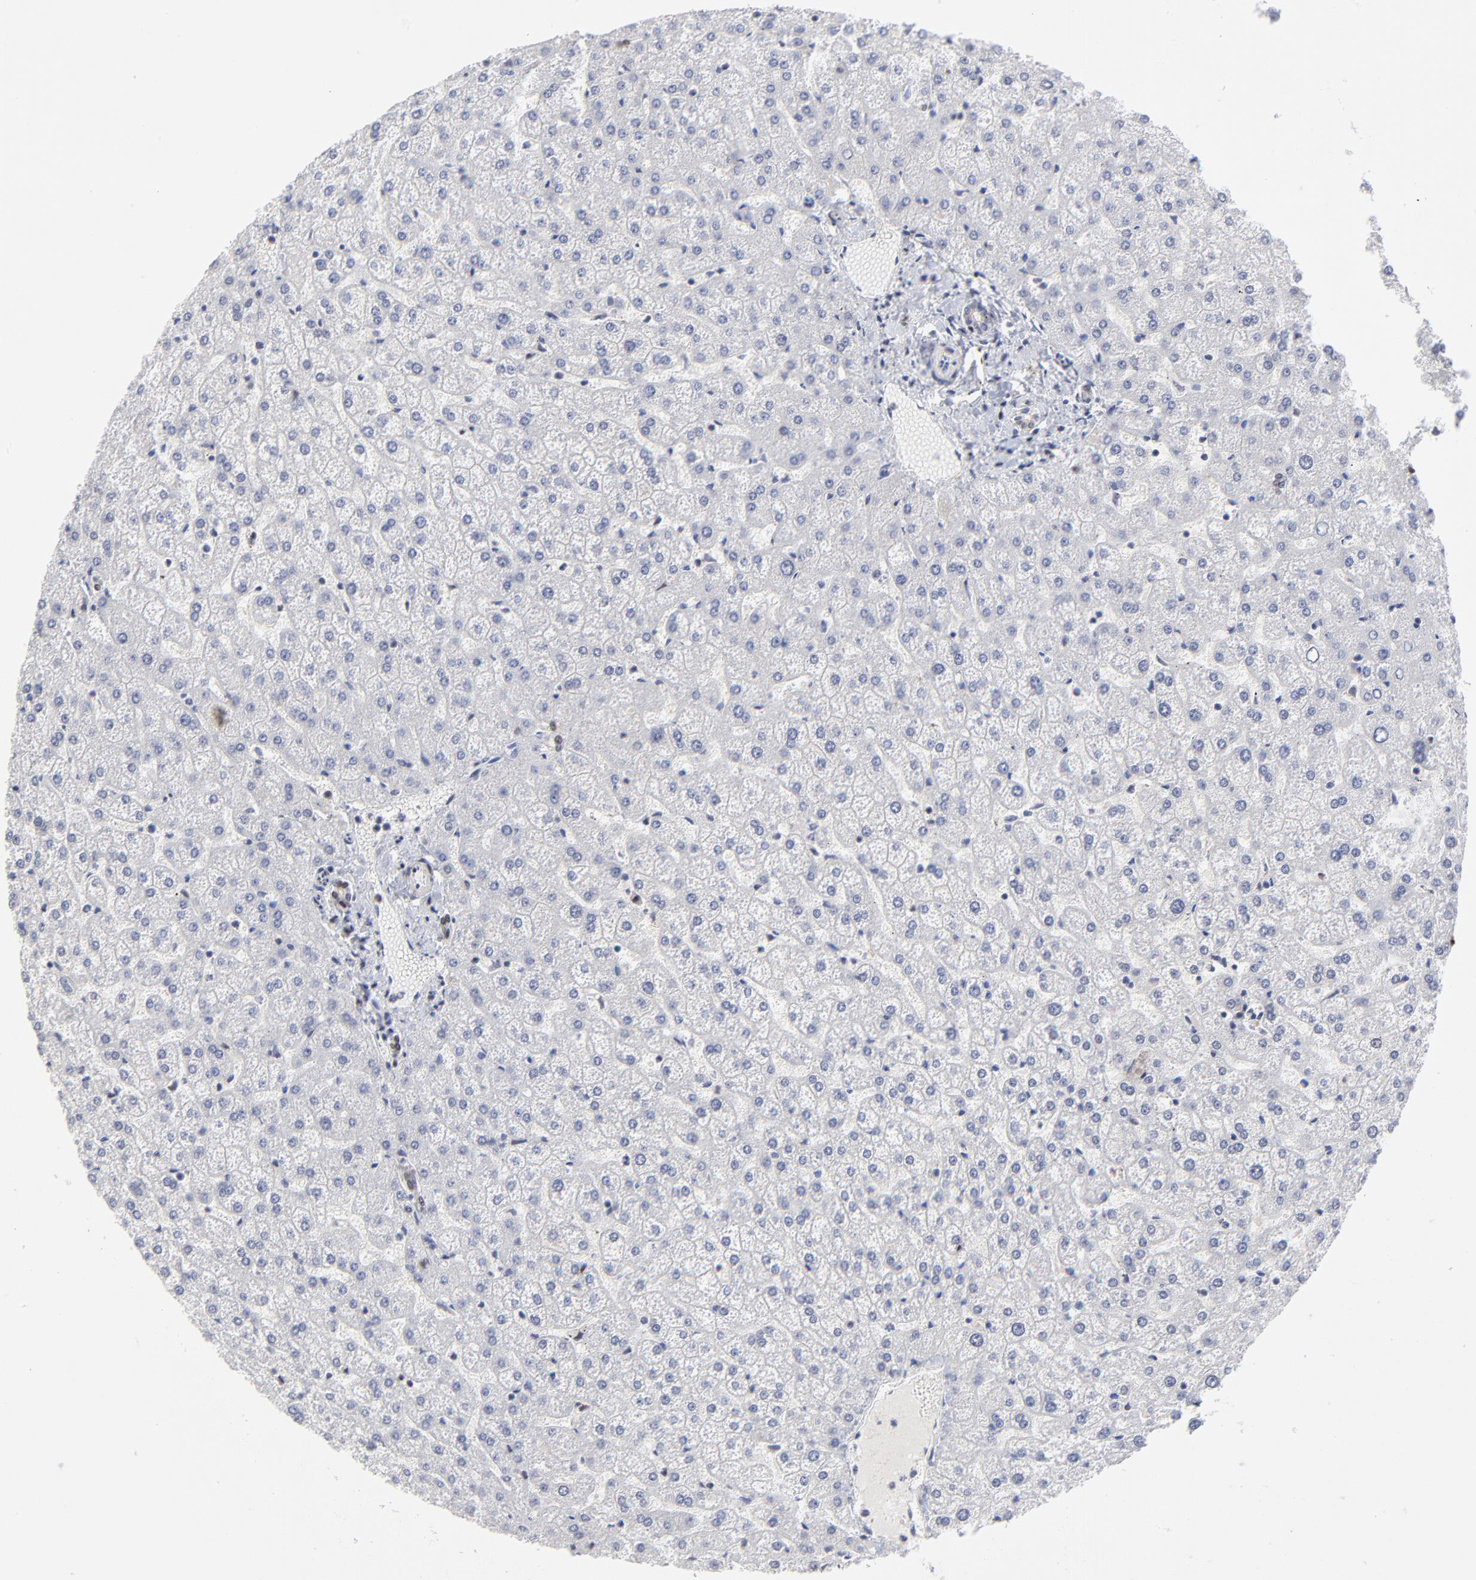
{"staining": {"intensity": "moderate", "quantity": ">75%", "location": "nuclear"}, "tissue": "liver", "cell_type": "Cholangiocytes", "image_type": "normal", "snomed": [{"axis": "morphology", "description": "Normal tissue, NOS"}, {"axis": "topography", "description": "Liver"}], "caption": "Protein expression analysis of normal human liver reveals moderate nuclear positivity in approximately >75% of cholangiocytes.", "gene": "ZMYM3", "patient": {"sex": "female", "age": 32}}